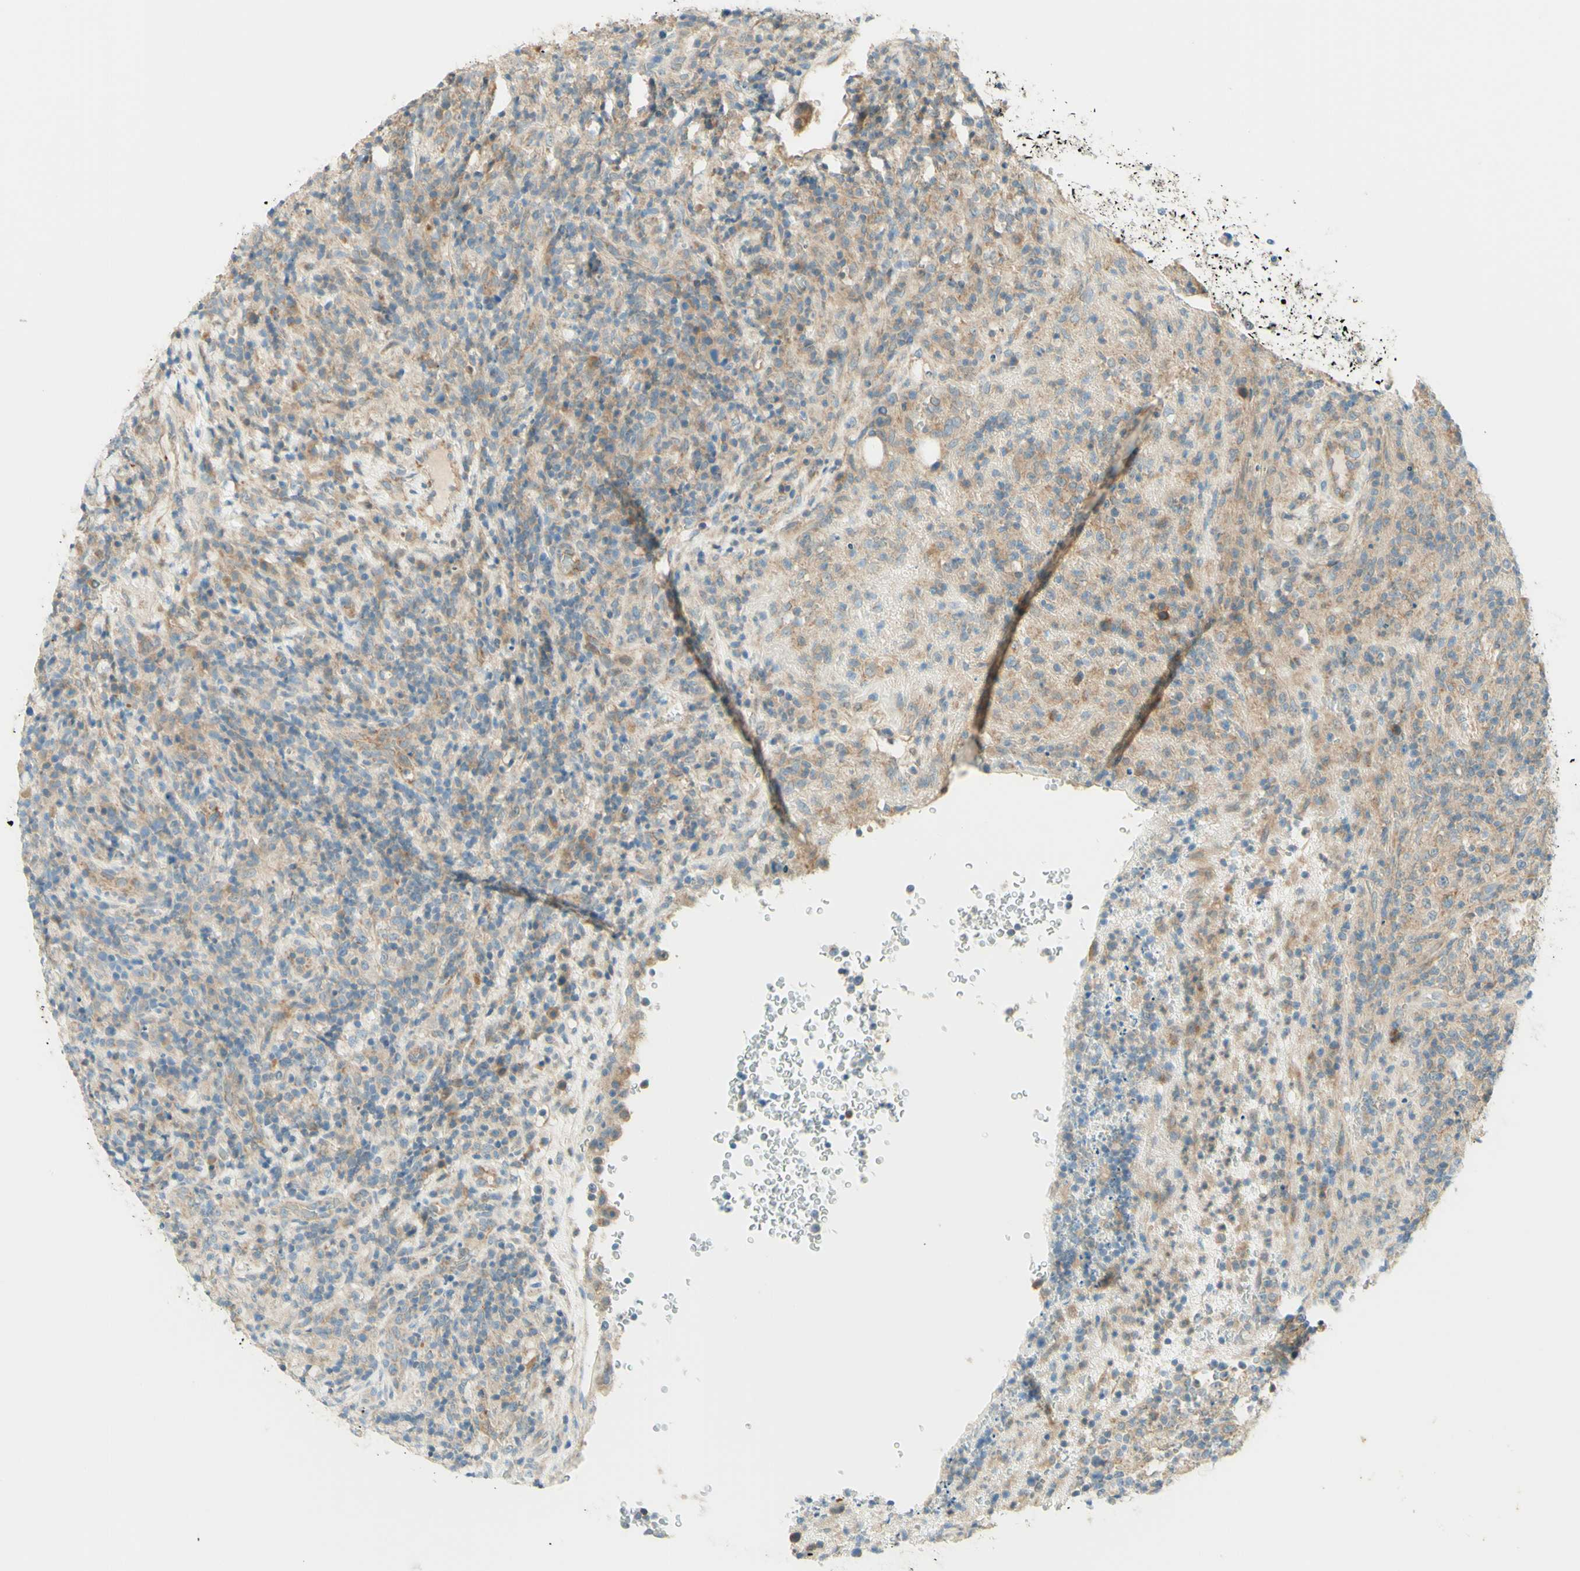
{"staining": {"intensity": "weak", "quantity": ">75%", "location": "cytoplasmic/membranous"}, "tissue": "lymphoma", "cell_type": "Tumor cells", "image_type": "cancer", "snomed": [{"axis": "morphology", "description": "Malignant lymphoma, non-Hodgkin's type, High grade"}, {"axis": "topography", "description": "Lymph node"}], "caption": "This is an image of IHC staining of lymphoma, which shows weak staining in the cytoplasmic/membranous of tumor cells.", "gene": "PROM1", "patient": {"sex": "female", "age": 76}}